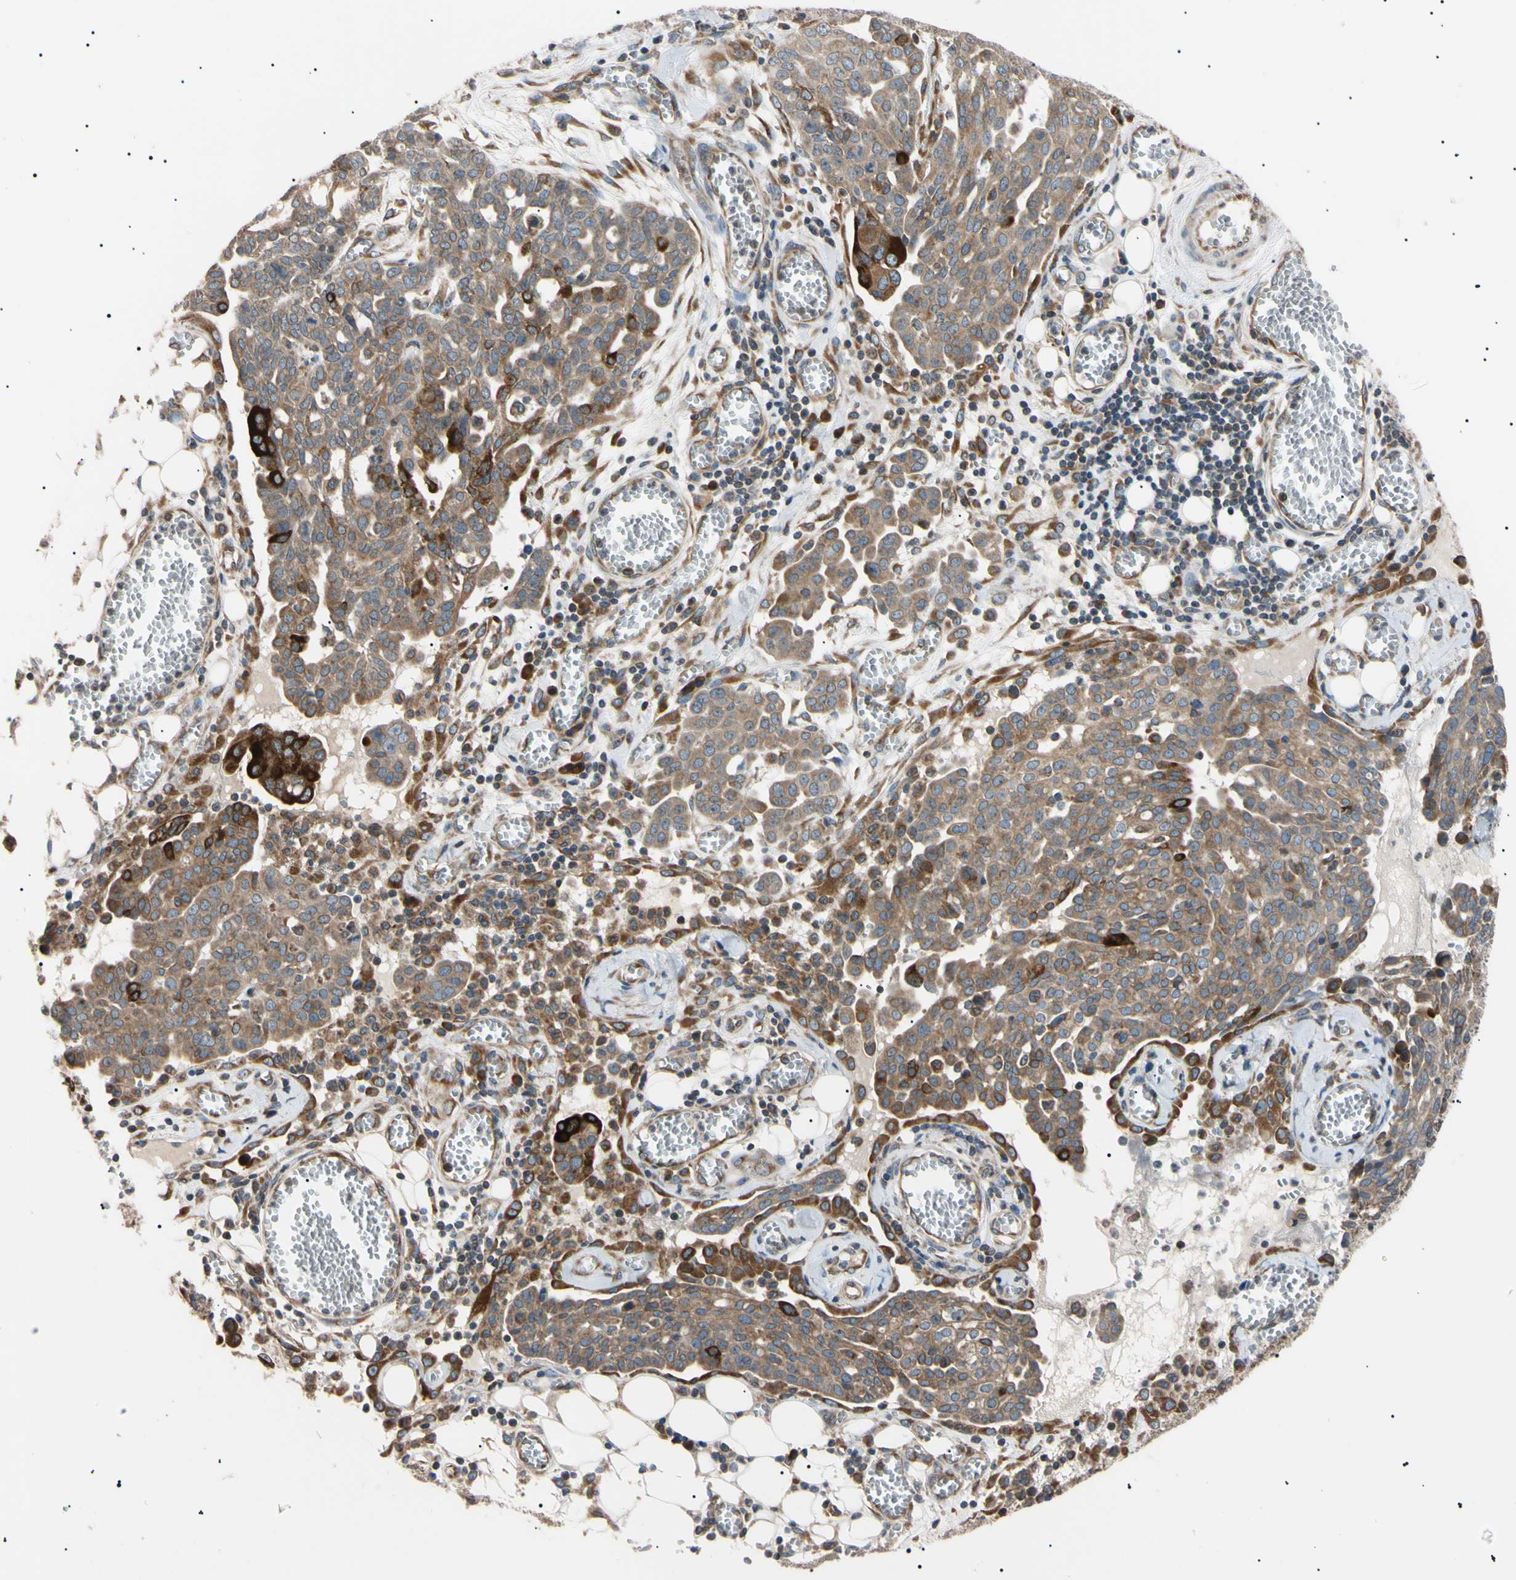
{"staining": {"intensity": "moderate", "quantity": ">75%", "location": "cytoplasmic/membranous"}, "tissue": "ovarian cancer", "cell_type": "Tumor cells", "image_type": "cancer", "snomed": [{"axis": "morphology", "description": "Cystadenocarcinoma, serous, NOS"}, {"axis": "topography", "description": "Soft tissue"}, {"axis": "topography", "description": "Ovary"}], "caption": "Ovarian serous cystadenocarcinoma stained with a brown dye displays moderate cytoplasmic/membranous positive positivity in about >75% of tumor cells.", "gene": "VAPA", "patient": {"sex": "female", "age": 57}}